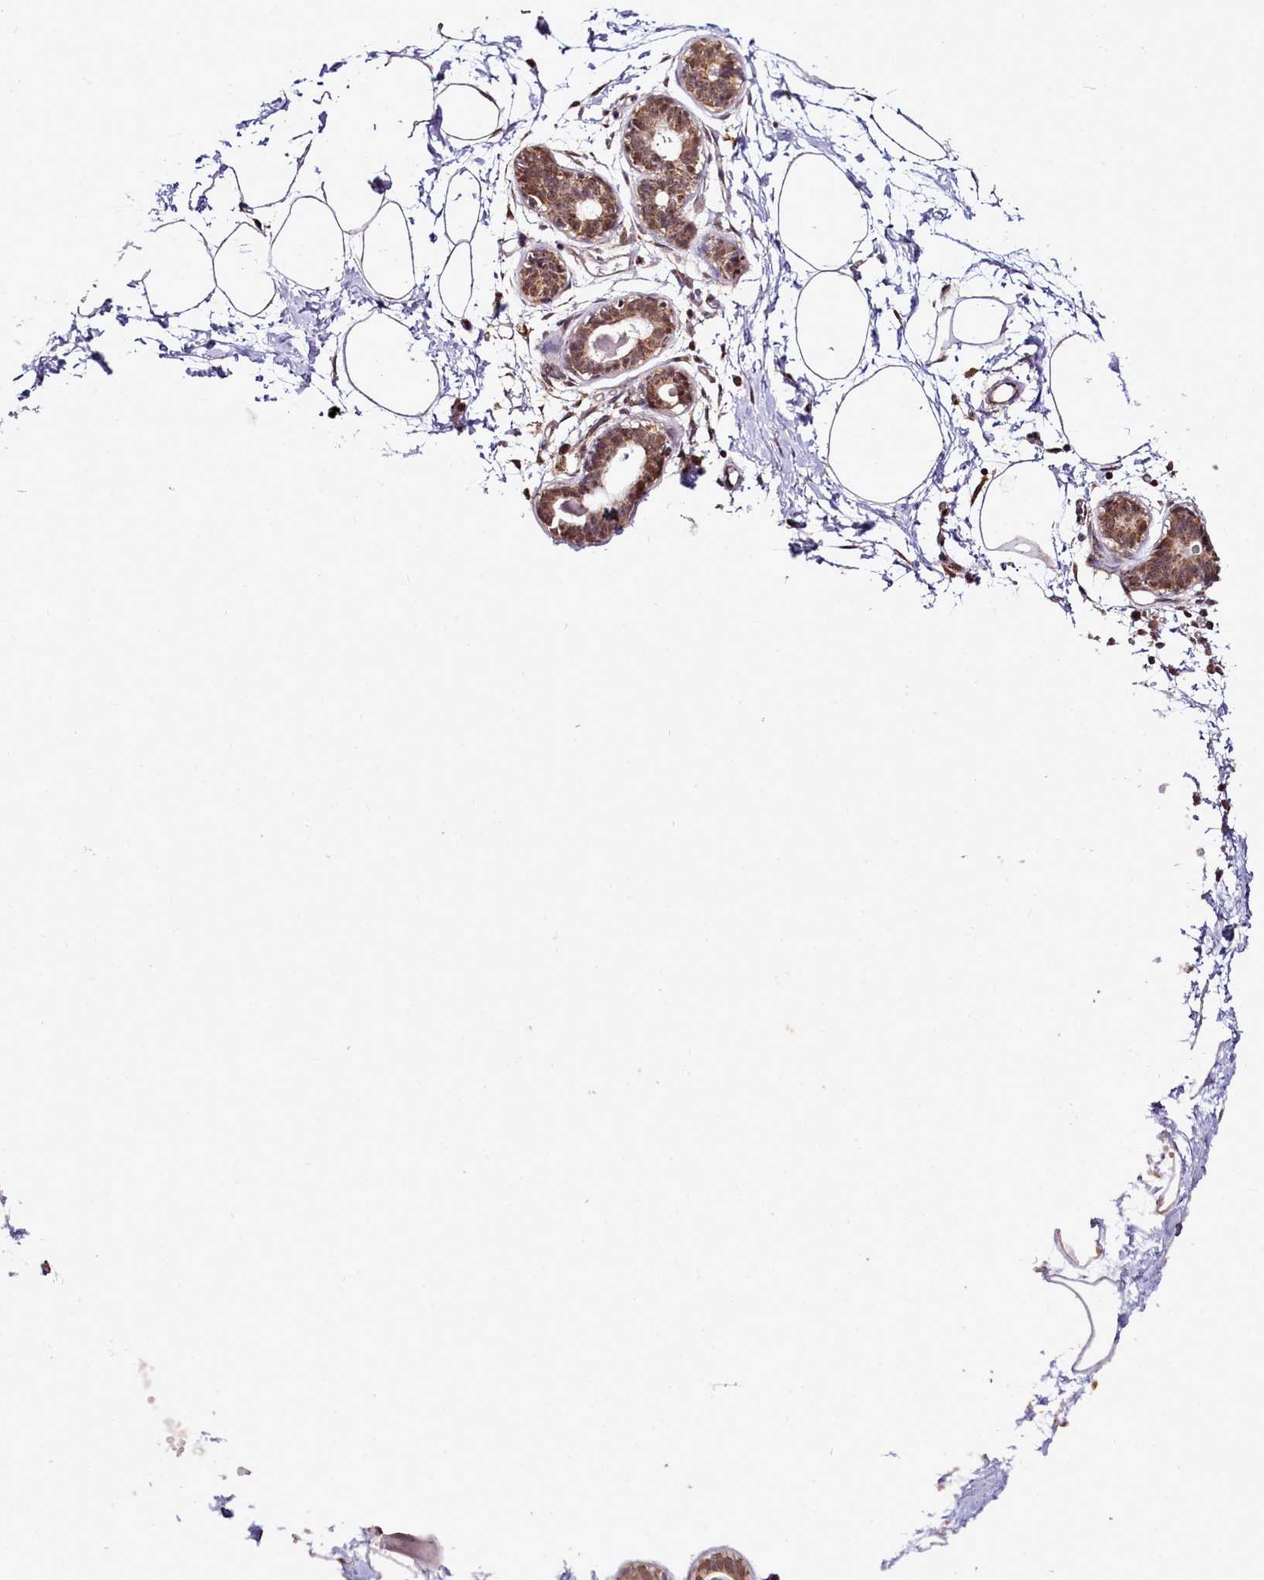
{"staining": {"intensity": "weak", "quantity": "25%-75%", "location": "cytoplasmic/membranous"}, "tissue": "breast", "cell_type": "Adipocytes", "image_type": "normal", "snomed": [{"axis": "morphology", "description": "Normal tissue, NOS"}, {"axis": "topography", "description": "Breast"}], "caption": "Immunohistochemistry (IHC) image of unremarkable human breast stained for a protein (brown), which shows low levels of weak cytoplasmic/membranous expression in approximately 25%-75% of adipocytes.", "gene": "EDIL3", "patient": {"sex": "female", "age": 45}}